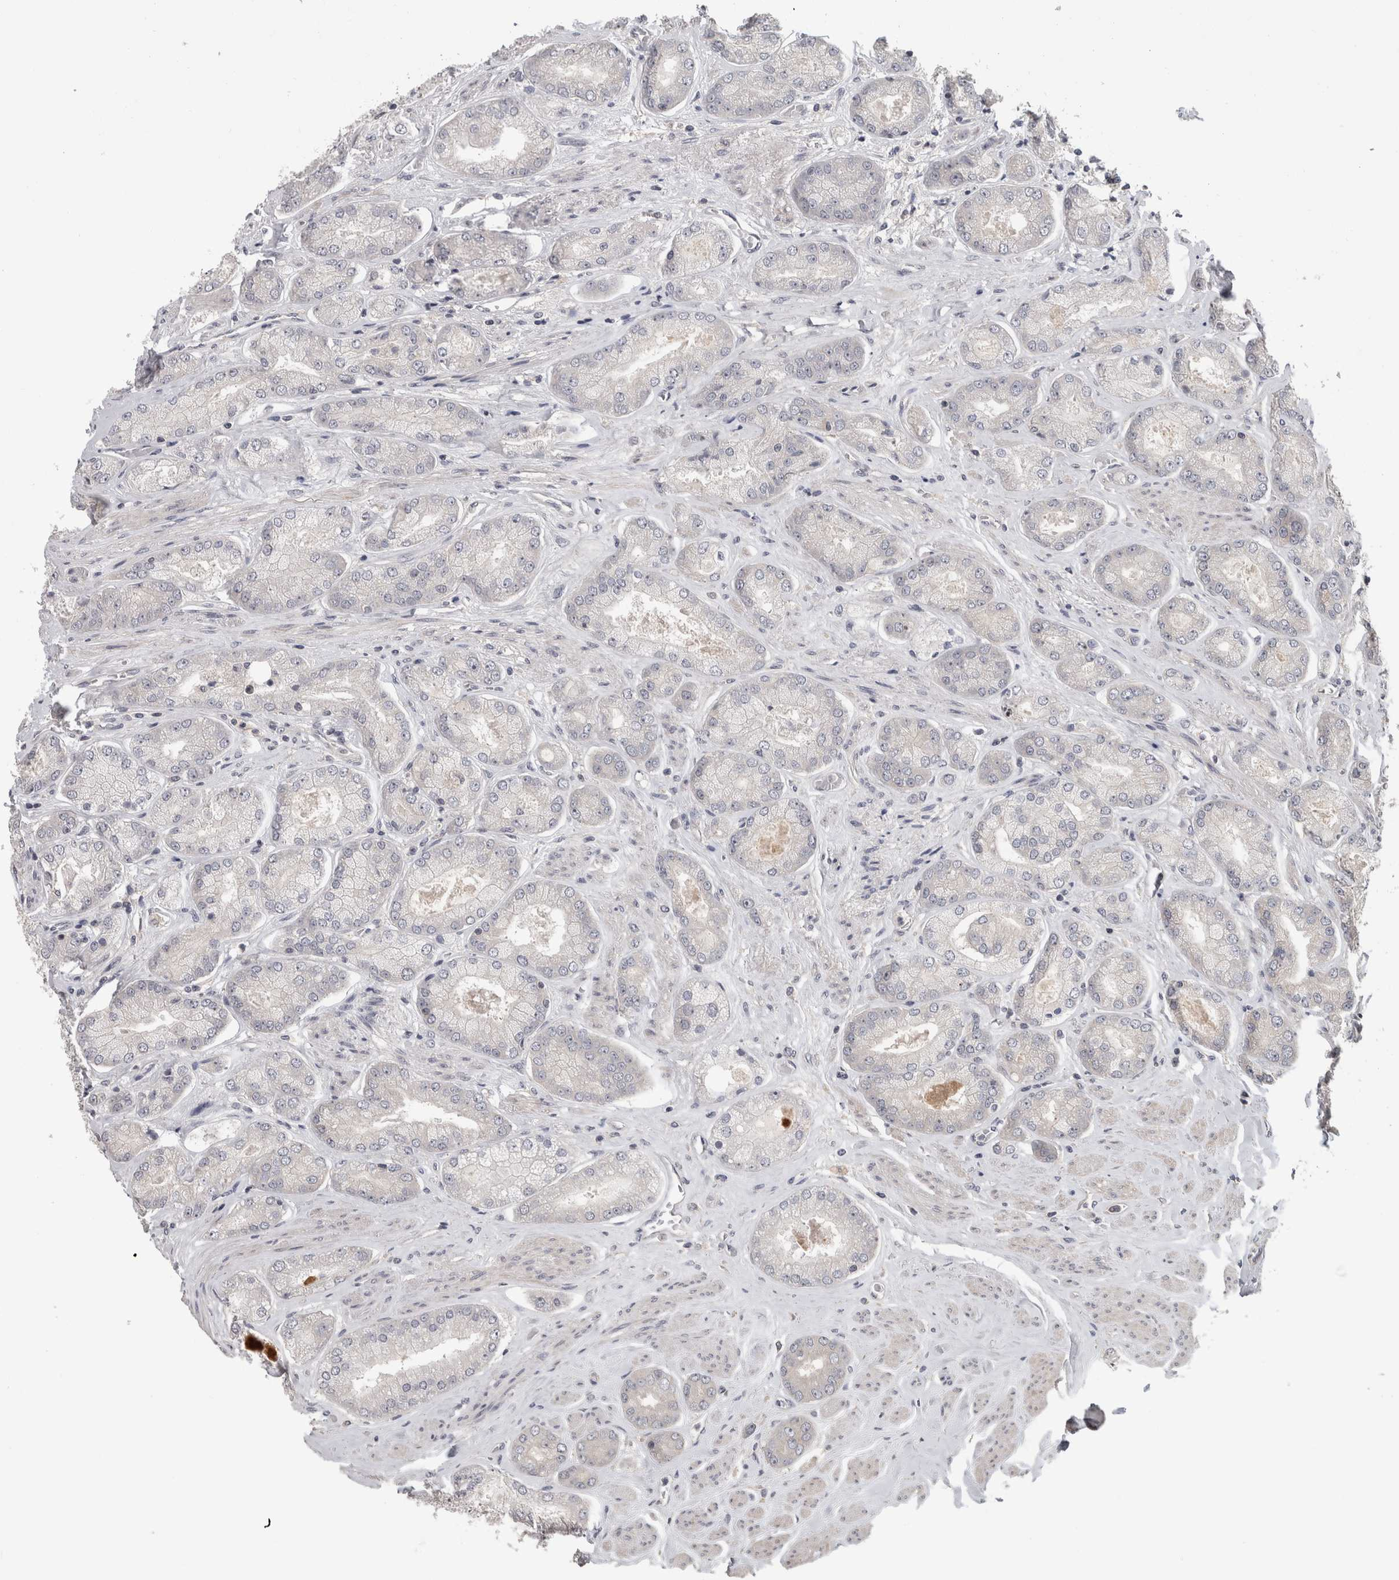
{"staining": {"intensity": "negative", "quantity": "none", "location": "none"}, "tissue": "prostate cancer", "cell_type": "Tumor cells", "image_type": "cancer", "snomed": [{"axis": "morphology", "description": "Adenocarcinoma, High grade"}, {"axis": "topography", "description": "Prostate"}], "caption": "Immunohistochemistry (IHC) of human prostate cancer (adenocarcinoma (high-grade)) displays no staining in tumor cells.", "gene": "RBM28", "patient": {"sex": "male", "age": 58}}